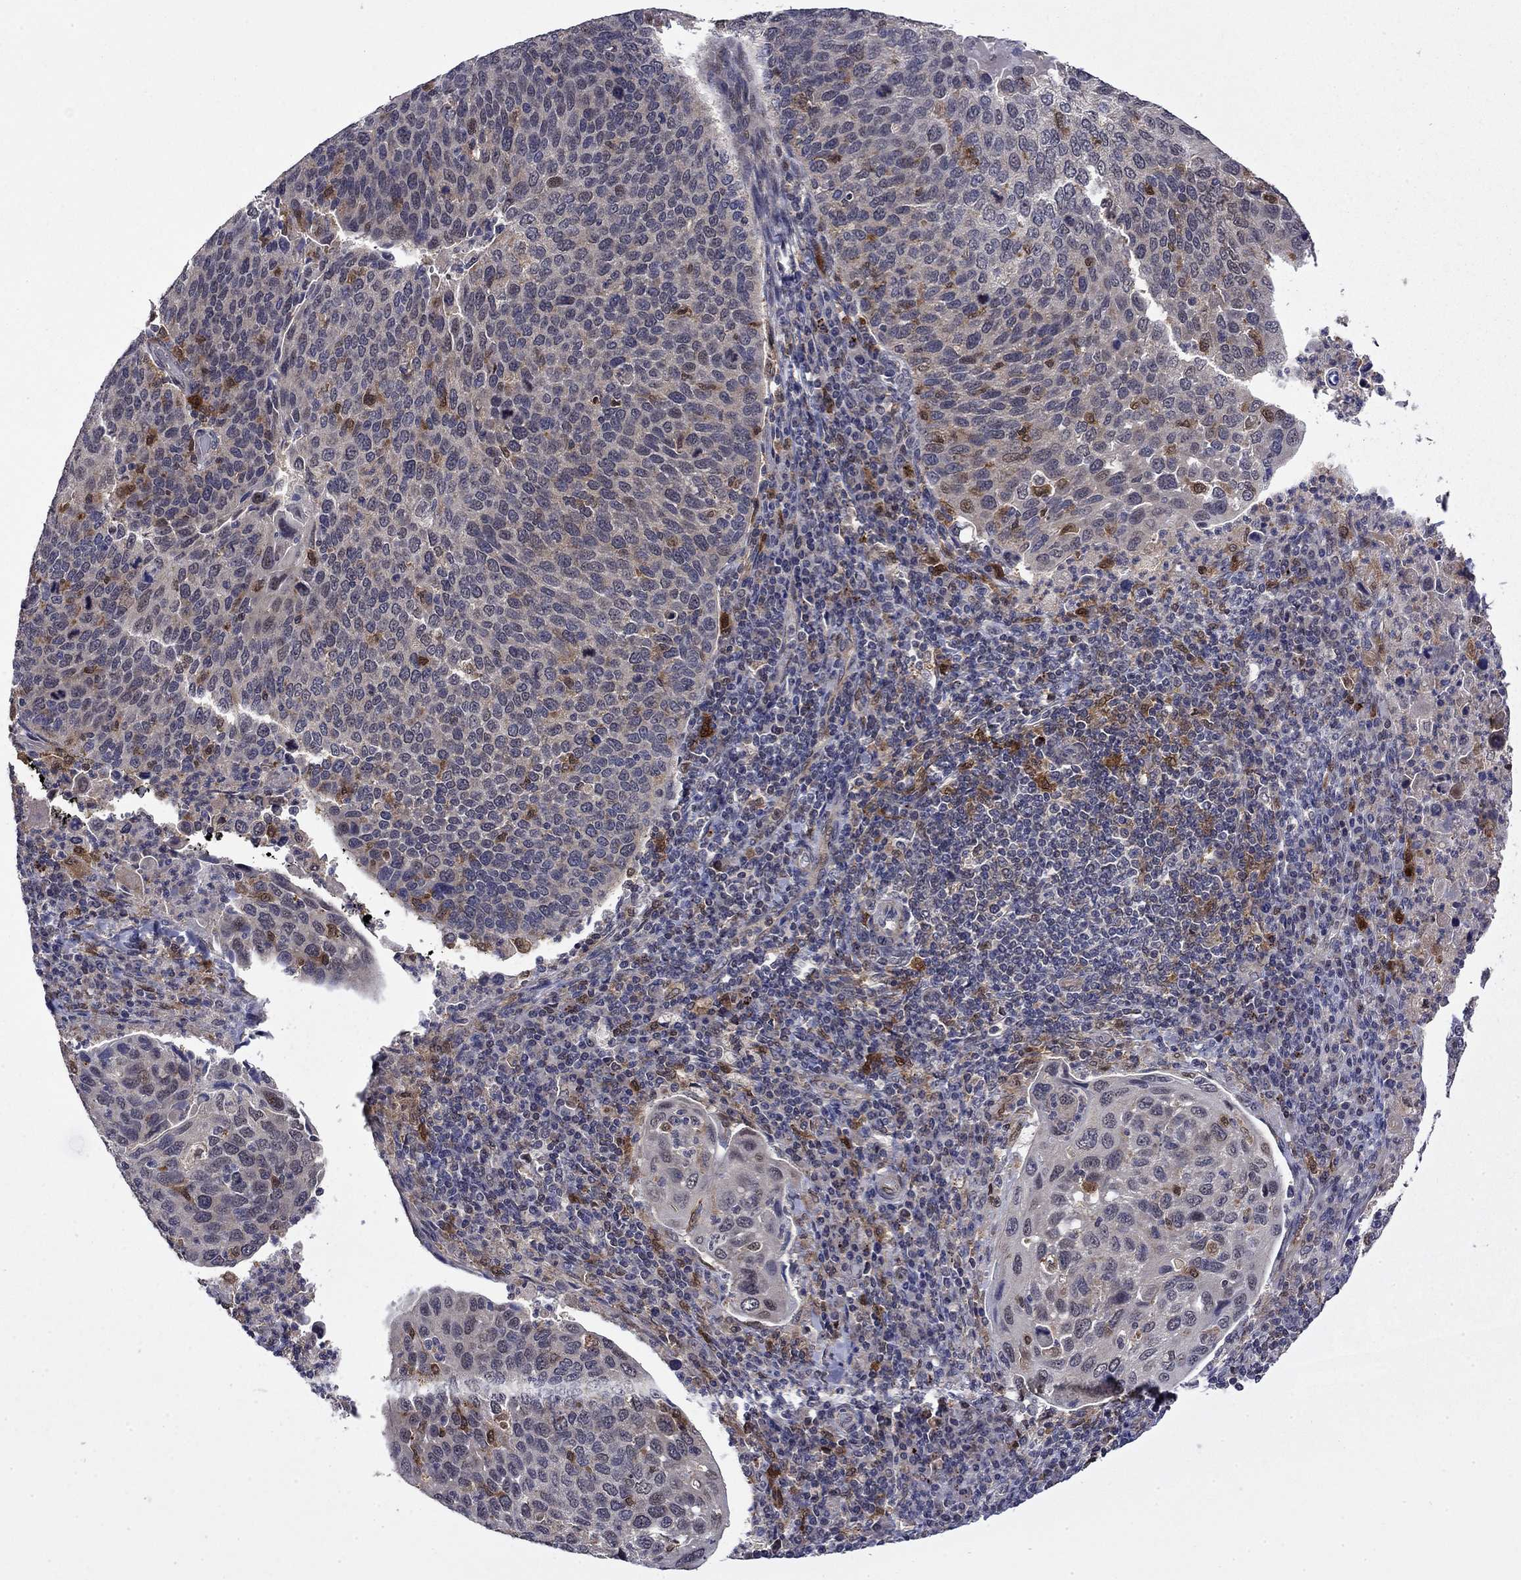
{"staining": {"intensity": "negative", "quantity": "none", "location": "none"}, "tissue": "cervical cancer", "cell_type": "Tumor cells", "image_type": "cancer", "snomed": [{"axis": "morphology", "description": "Squamous cell carcinoma, NOS"}, {"axis": "topography", "description": "Cervix"}], "caption": "Histopathology image shows no protein positivity in tumor cells of squamous cell carcinoma (cervical) tissue.", "gene": "TPMT", "patient": {"sex": "female", "age": 54}}